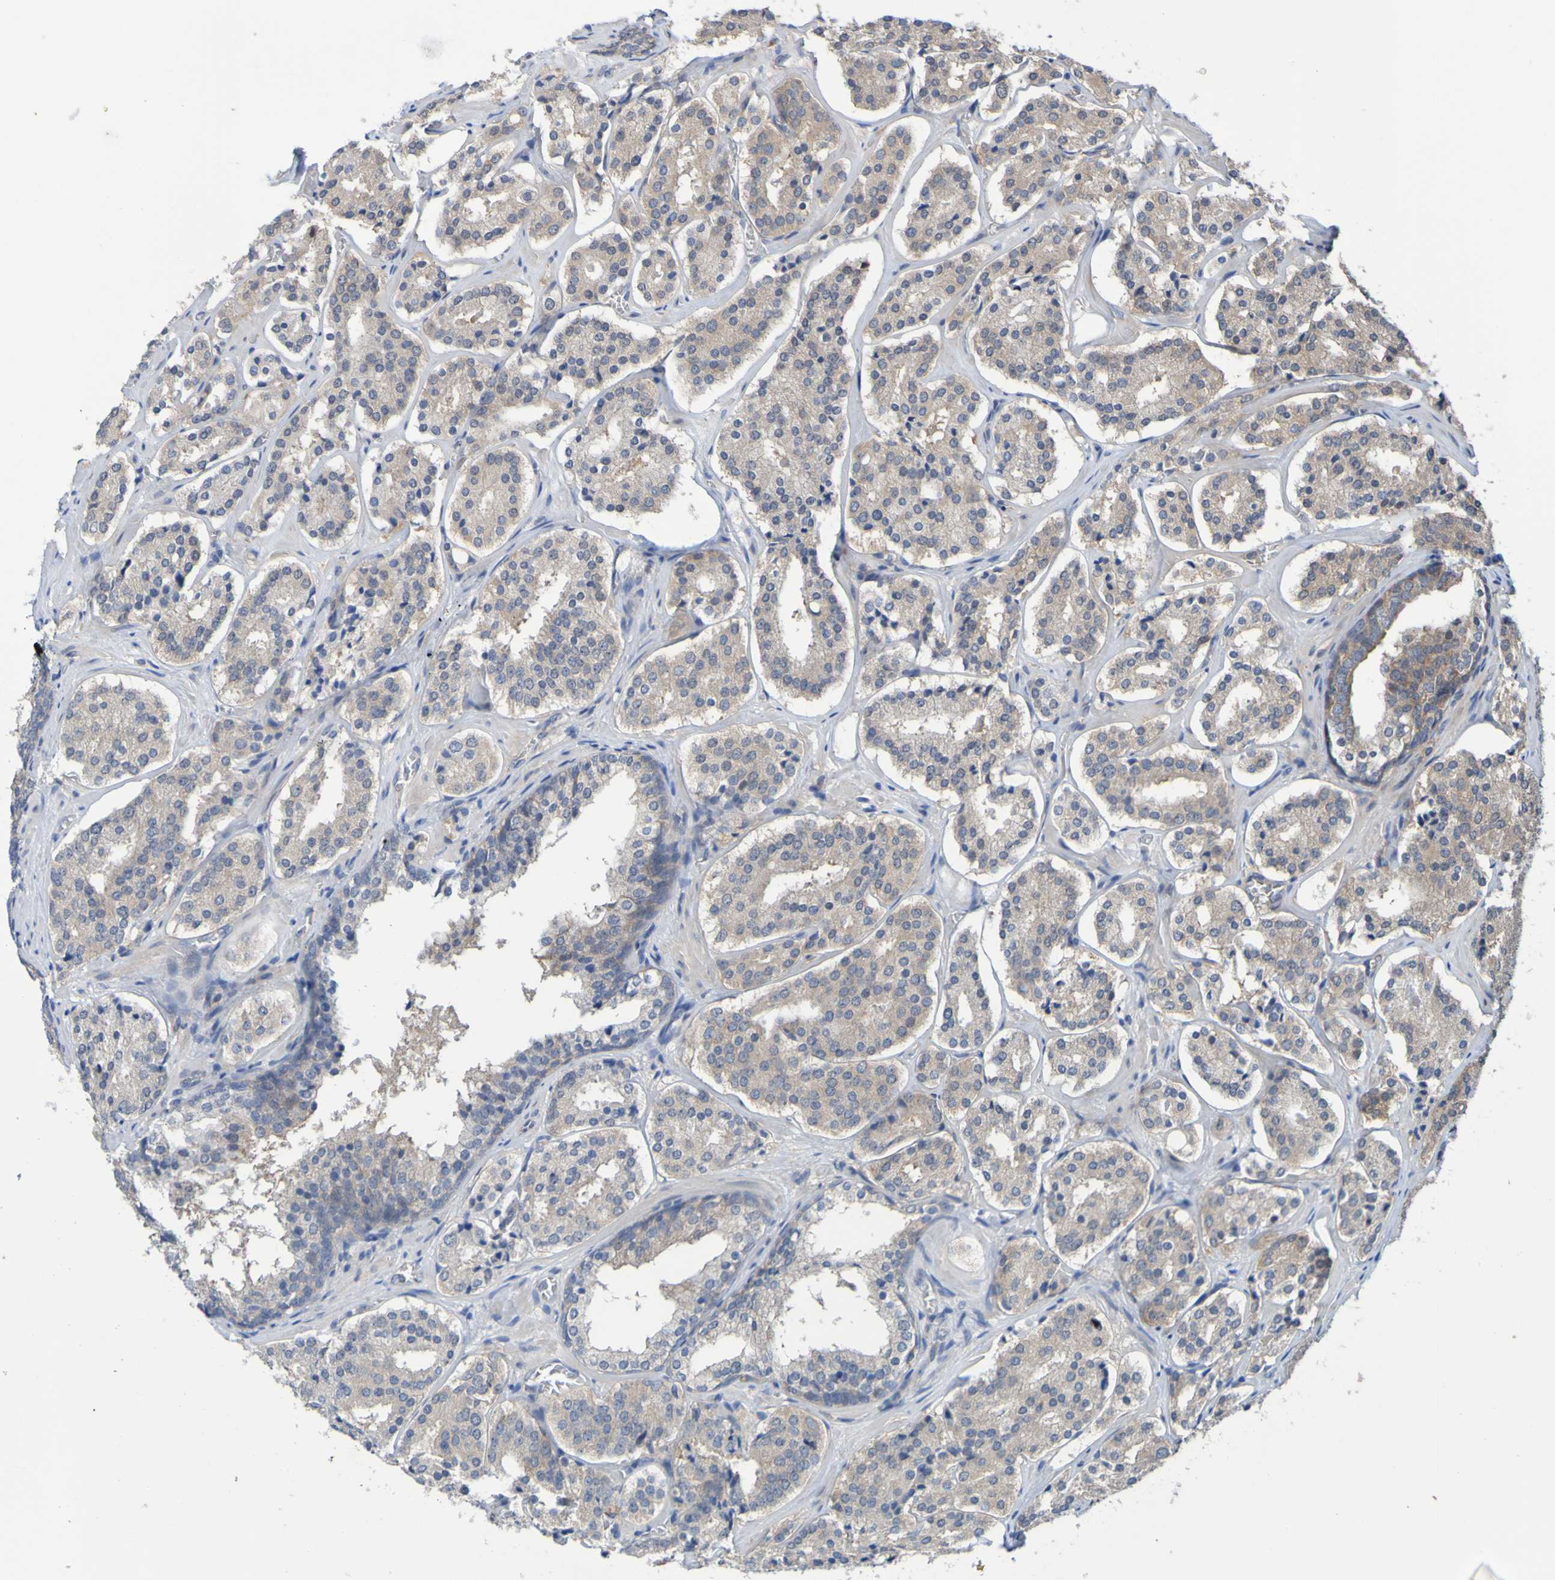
{"staining": {"intensity": "weak", "quantity": ">75%", "location": "cytoplasmic/membranous"}, "tissue": "prostate cancer", "cell_type": "Tumor cells", "image_type": "cancer", "snomed": [{"axis": "morphology", "description": "Adenocarcinoma, High grade"}, {"axis": "topography", "description": "Prostate"}], "caption": "Protein expression analysis of prostate cancer (adenocarcinoma (high-grade)) exhibits weak cytoplasmic/membranous positivity in approximately >75% of tumor cells. The staining was performed using DAB (3,3'-diaminobenzidine), with brown indicating positive protein expression. Nuclei are stained blue with hematoxylin.", "gene": "SDK1", "patient": {"sex": "male", "age": 60}}